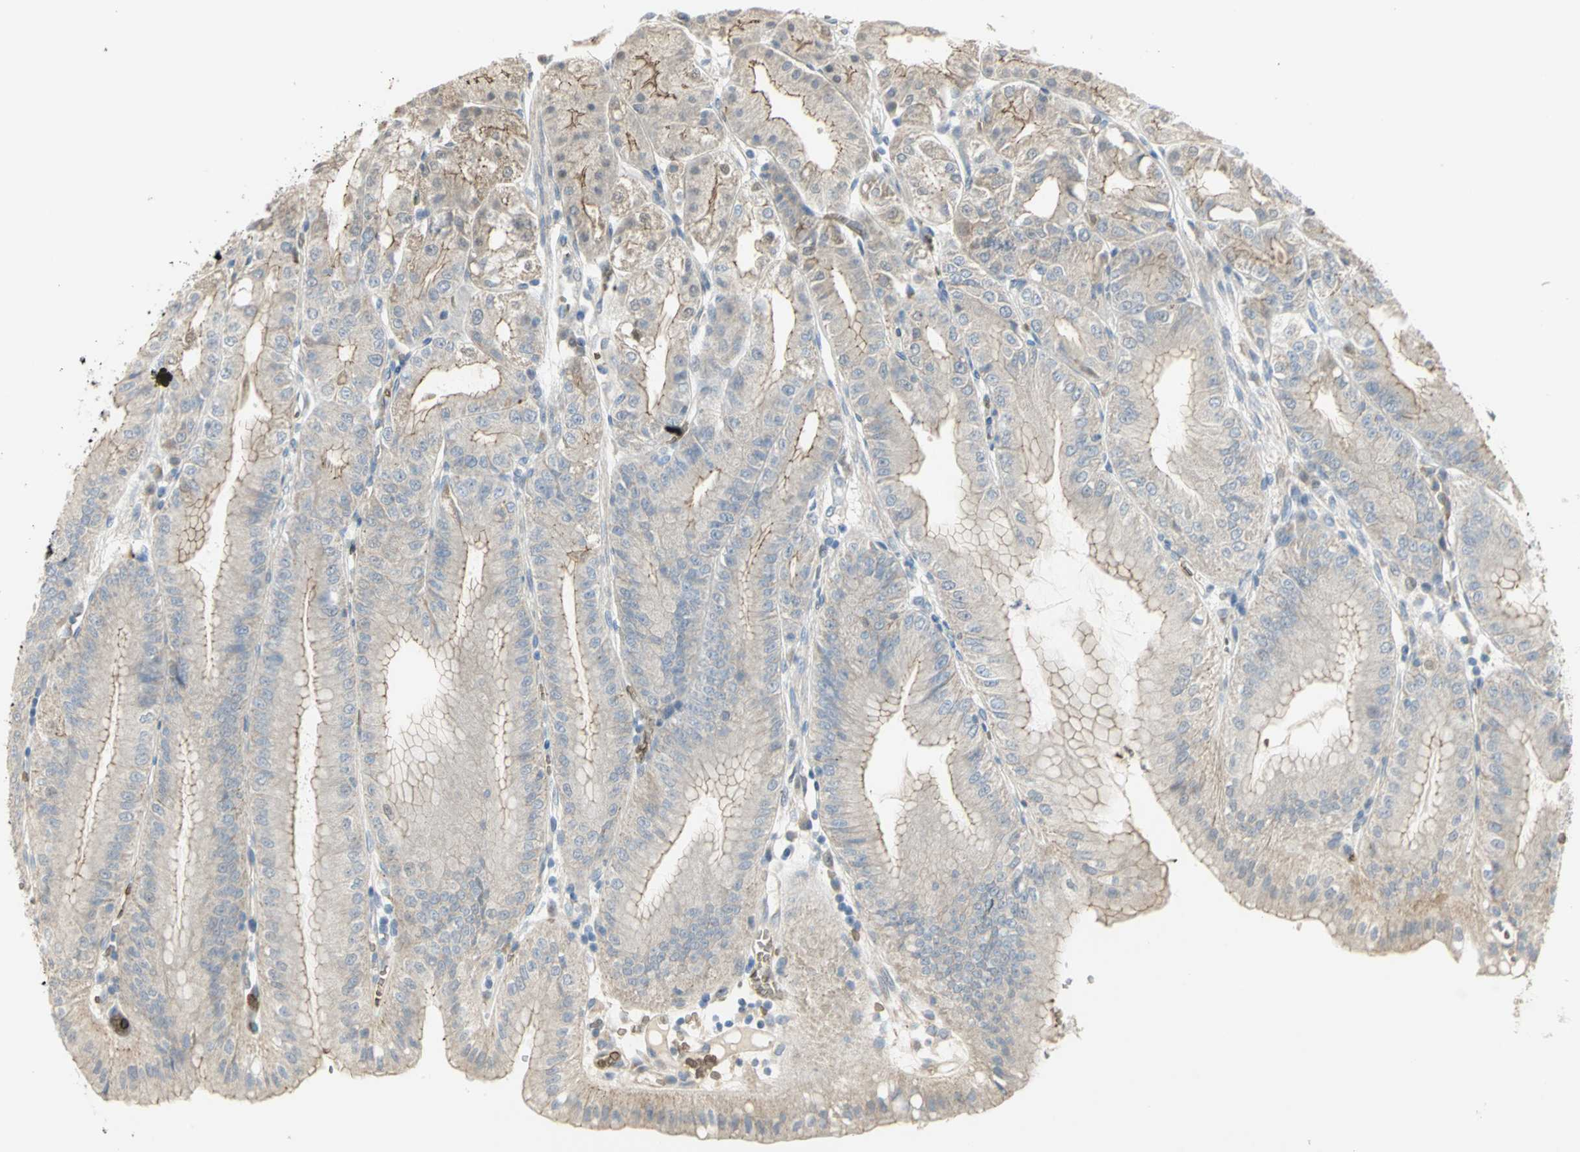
{"staining": {"intensity": "weak", "quantity": ">75%", "location": "cytoplasmic/membranous"}, "tissue": "stomach", "cell_type": "Glandular cells", "image_type": "normal", "snomed": [{"axis": "morphology", "description": "Normal tissue, NOS"}, {"axis": "topography", "description": "Stomach, lower"}], "caption": "A high-resolution image shows IHC staining of benign stomach, which demonstrates weak cytoplasmic/membranous staining in approximately >75% of glandular cells.", "gene": "ANK1", "patient": {"sex": "male", "age": 71}}